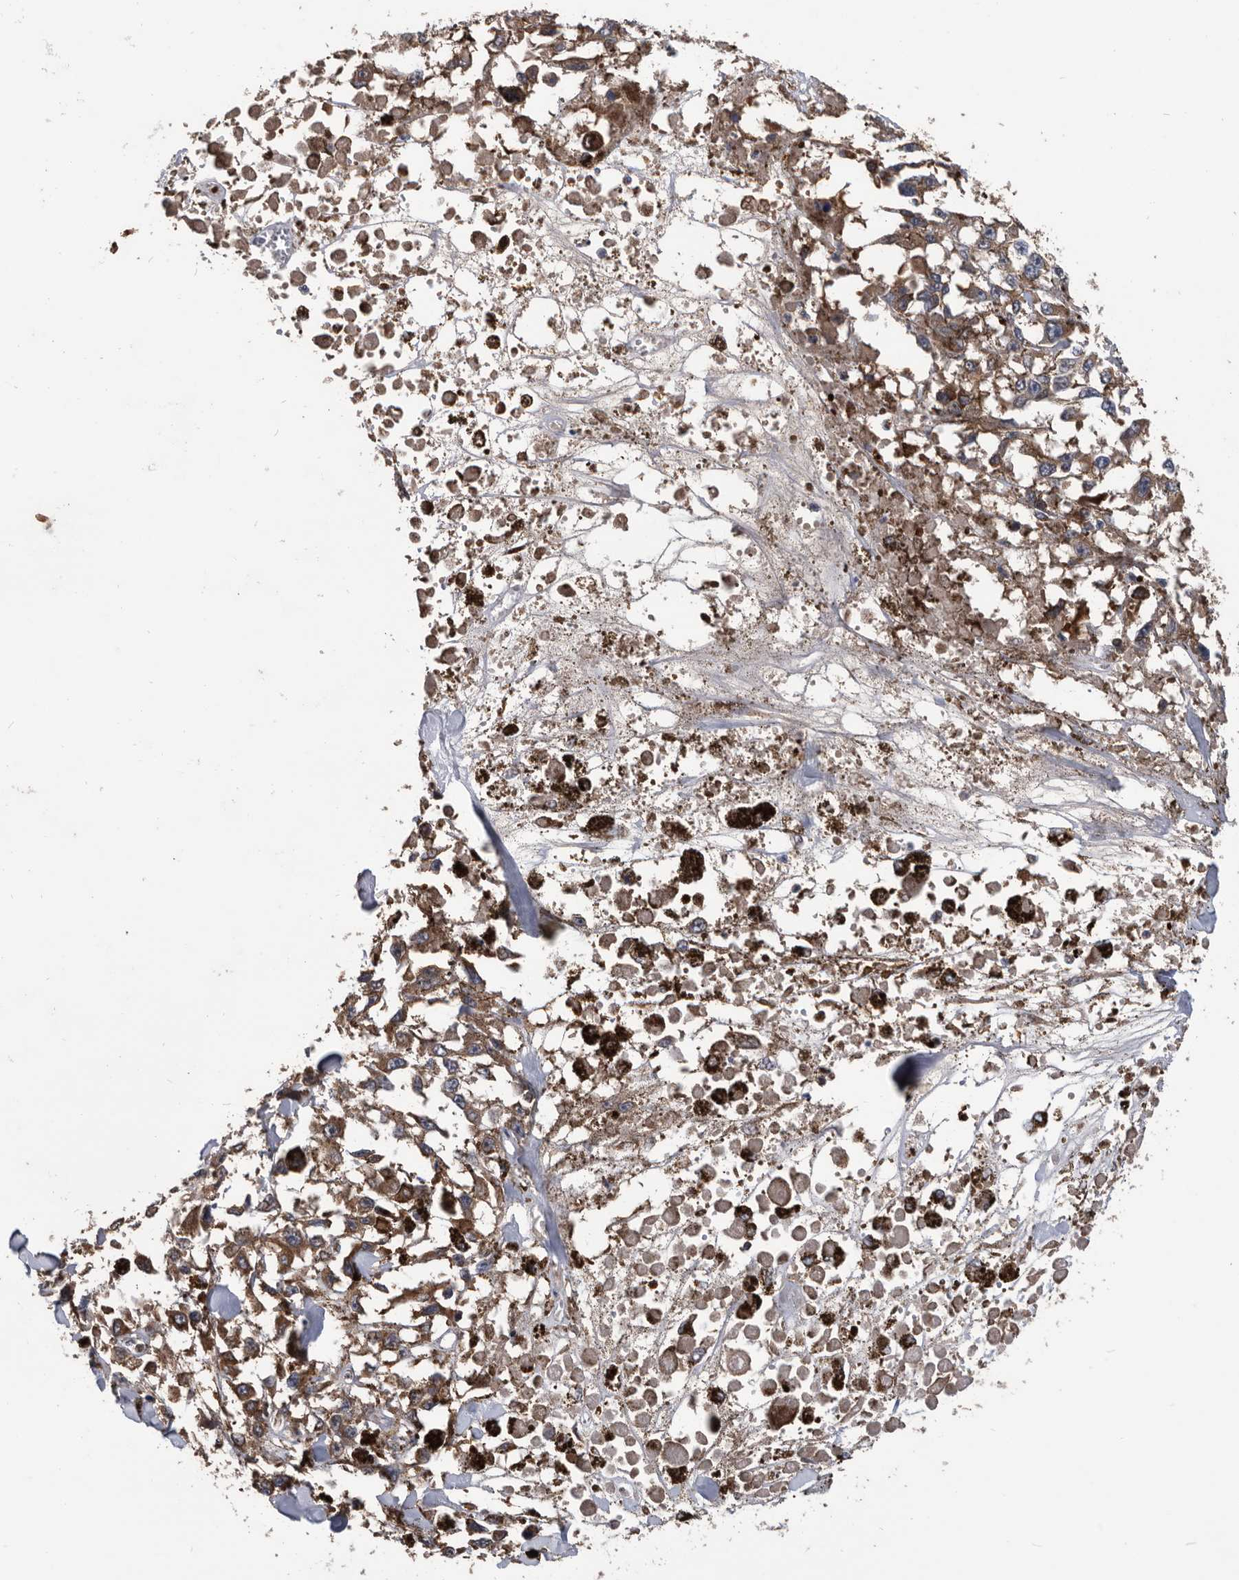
{"staining": {"intensity": "moderate", "quantity": ">75%", "location": "cytoplasmic/membranous"}, "tissue": "melanoma", "cell_type": "Tumor cells", "image_type": "cancer", "snomed": [{"axis": "morphology", "description": "Malignant melanoma, Metastatic site"}, {"axis": "topography", "description": "Lymph node"}], "caption": "There is medium levels of moderate cytoplasmic/membranous expression in tumor cells of malignant melanoma (metastatic site), as demonstrated by immunohistochemical staining (brown color).", "gene": "NRBP1", "patient": {"sex": "male", "age": 59}}